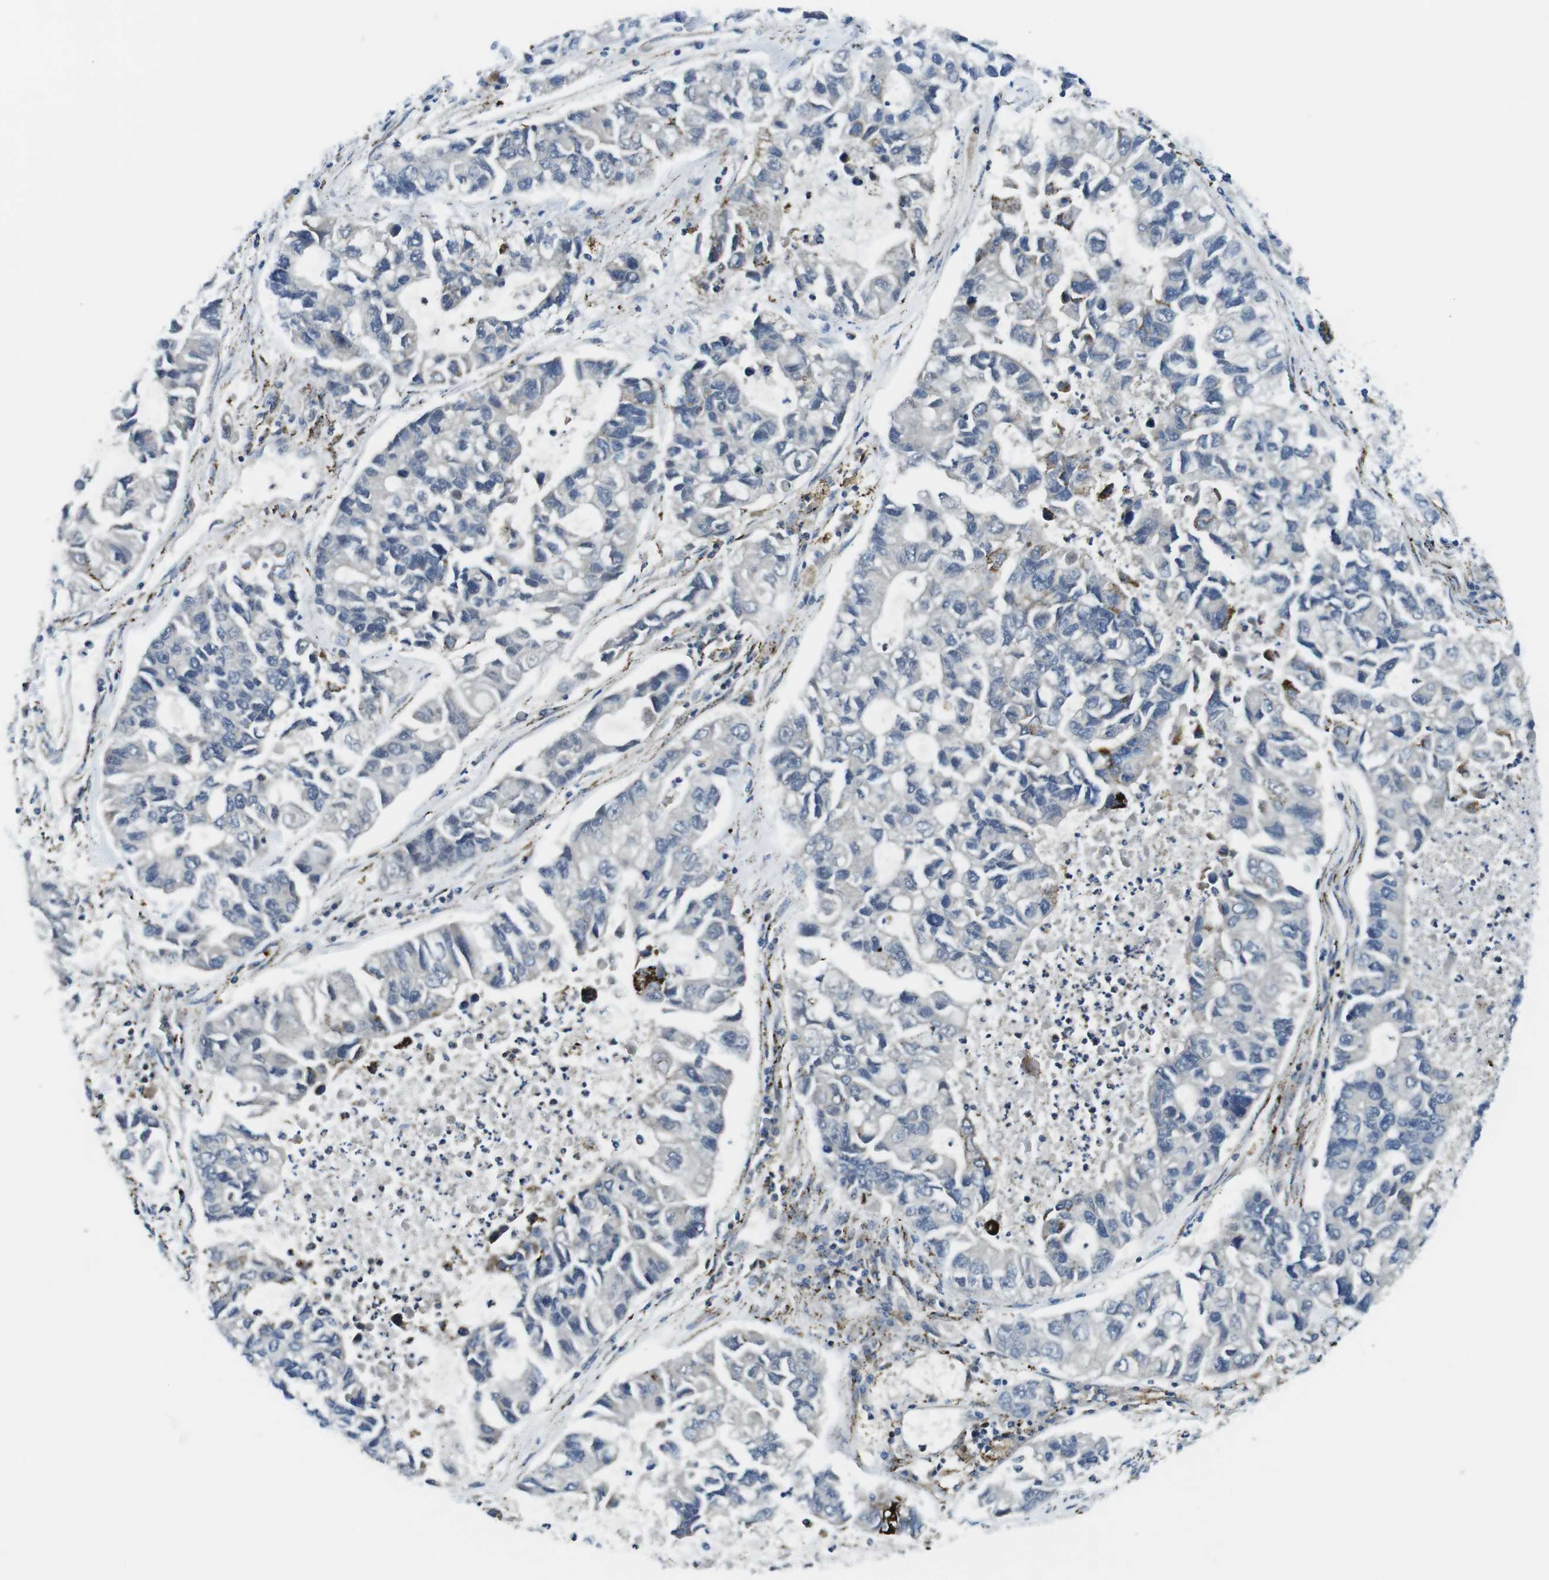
{"staining": {"intensity": "negative", "quantity": "none", "location": "none"}, "tissue": "lung cancer", "cell_type": "Tumor cells", "image_type": "cancer", "snomed": [{"axis": "morphology", "description": "Adenocarcinoma, NOS"}, {"axis": "topography", "description": "Lung"}], "caption": "Tumor cells show no significant protein positivity in lung cancer.", "gene": "KCNE3", "patient": {"sex": "female", "age": 51}}